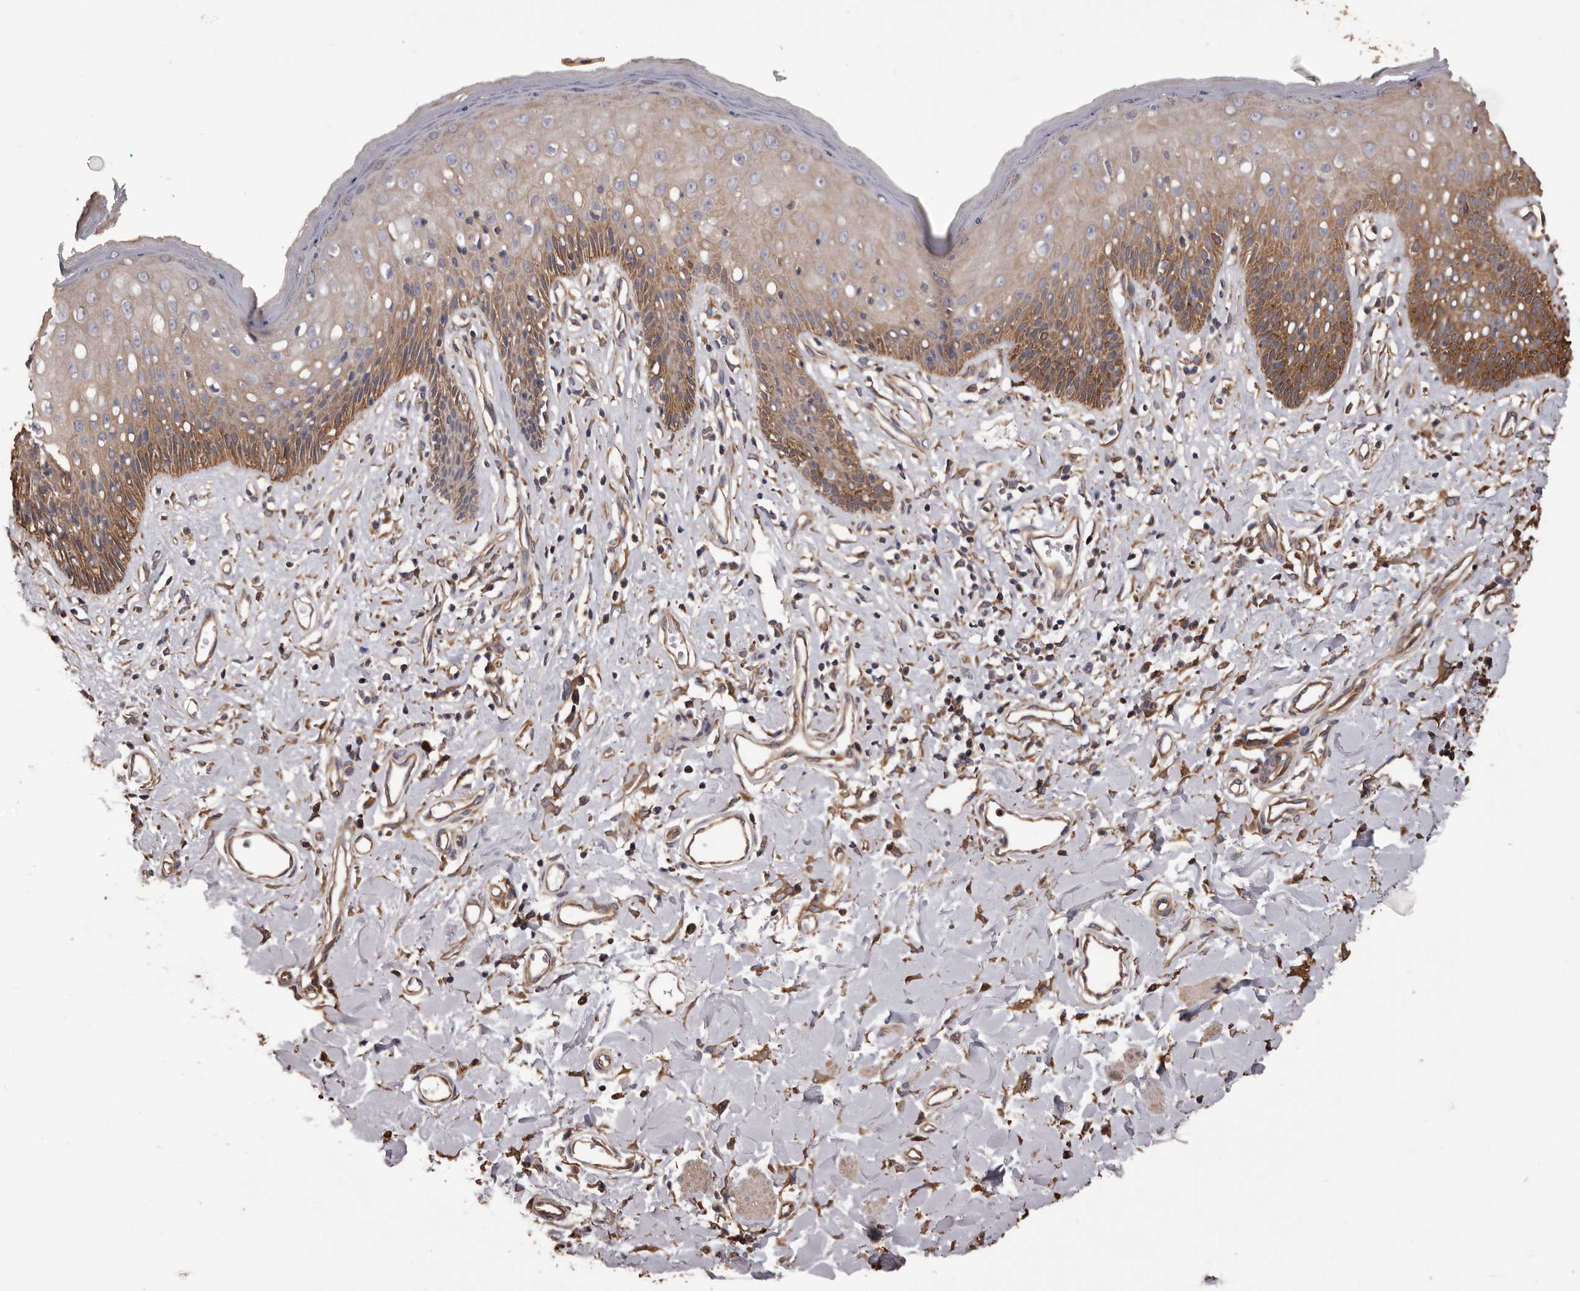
{"staining": {"intensity": "moderate", "quantity": ">75%", "location": "cytoplasmic/membranous"}, "tissue": "skin", "cell_type": "Epidermal cells", "image_type": "normal", "snomed": [{"axis": "morphology", "description": "Normal tissue, NOS"}, {"axis": "morphology", "description": "Squamous cell carcinoma, NOS"}, {"axis": "topography", "description": "Vulva"}], "caption": "The histopathology image displays immunohistochemical staining of benign skin. There is moderate cytoplasmic/membranous staining is appreciated in about >75% of epidermal cells. The staining was performed using DAB (3,3'-diaminobenzidine) to visualize the protein expression in brown, while the nuclei were stained in blue with hematoxylin (Magnification: 20x).", "gene": "CEP104", "patient": {"sex": "female", "age": 85}}